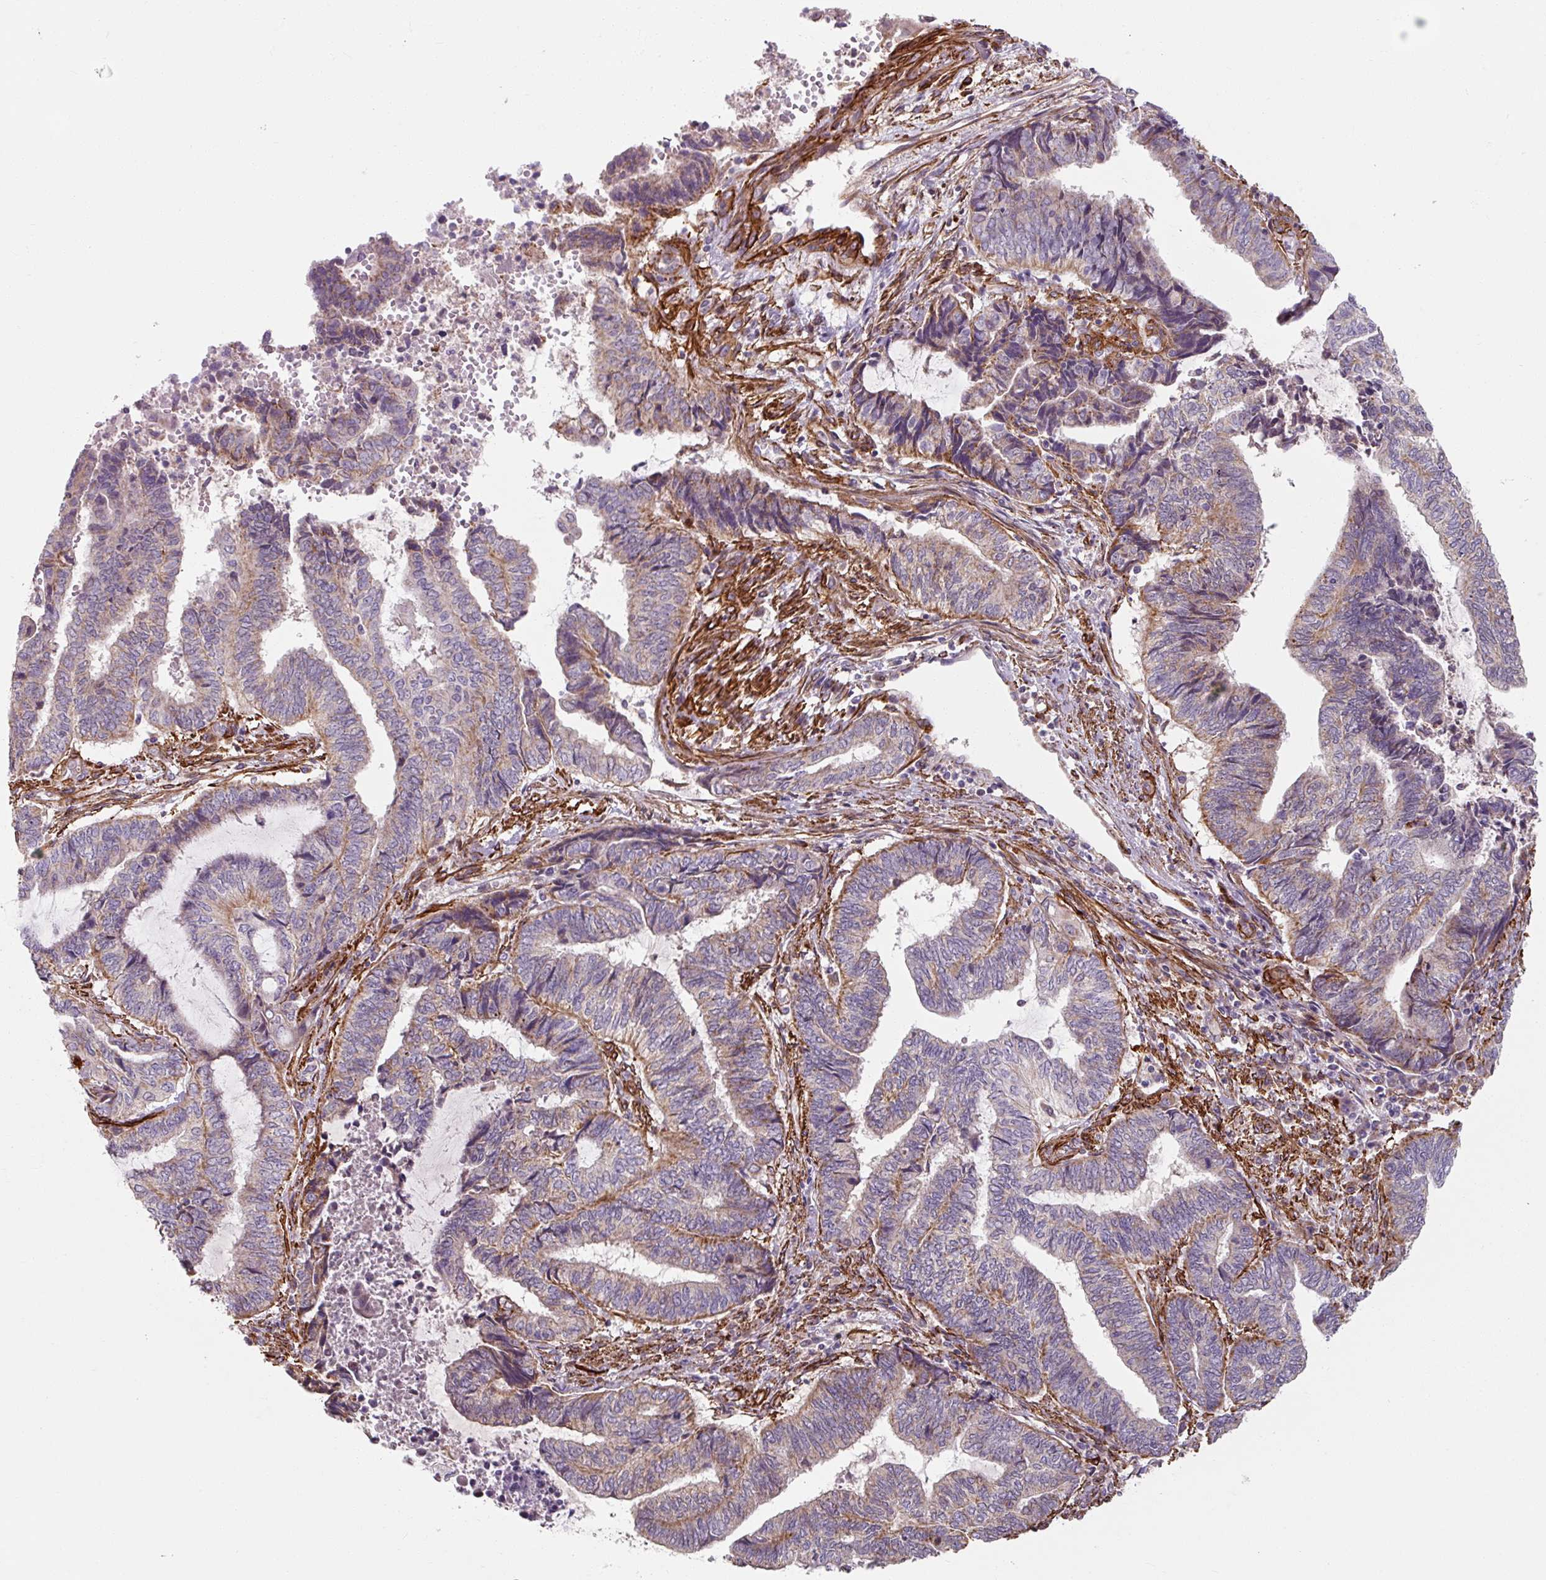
{"staining": {"intensity": "negative", "quantity": "none", "location": "none"}, "tissue": "endometrial cancer", "cell_type": "Tumor cells", "image_type": "cancer", "snomed": [{"axis": "morphology", "description": "Adenocarcinoma, NOS"}, {"axis": "topography", "description": "Uterus"}, {"axis": "topography", "description": "Endometrium"}], "caption": "Immunohistochemistry micrograph of neoplastic tissue: human endometrial adenocarcinoma stained with DAB (3,3'-diaminobenzidine) reveals no significant protein expression in tumor cells.", "gene": "MRPS5", "patient": {"sex": "female", "age": 70}}